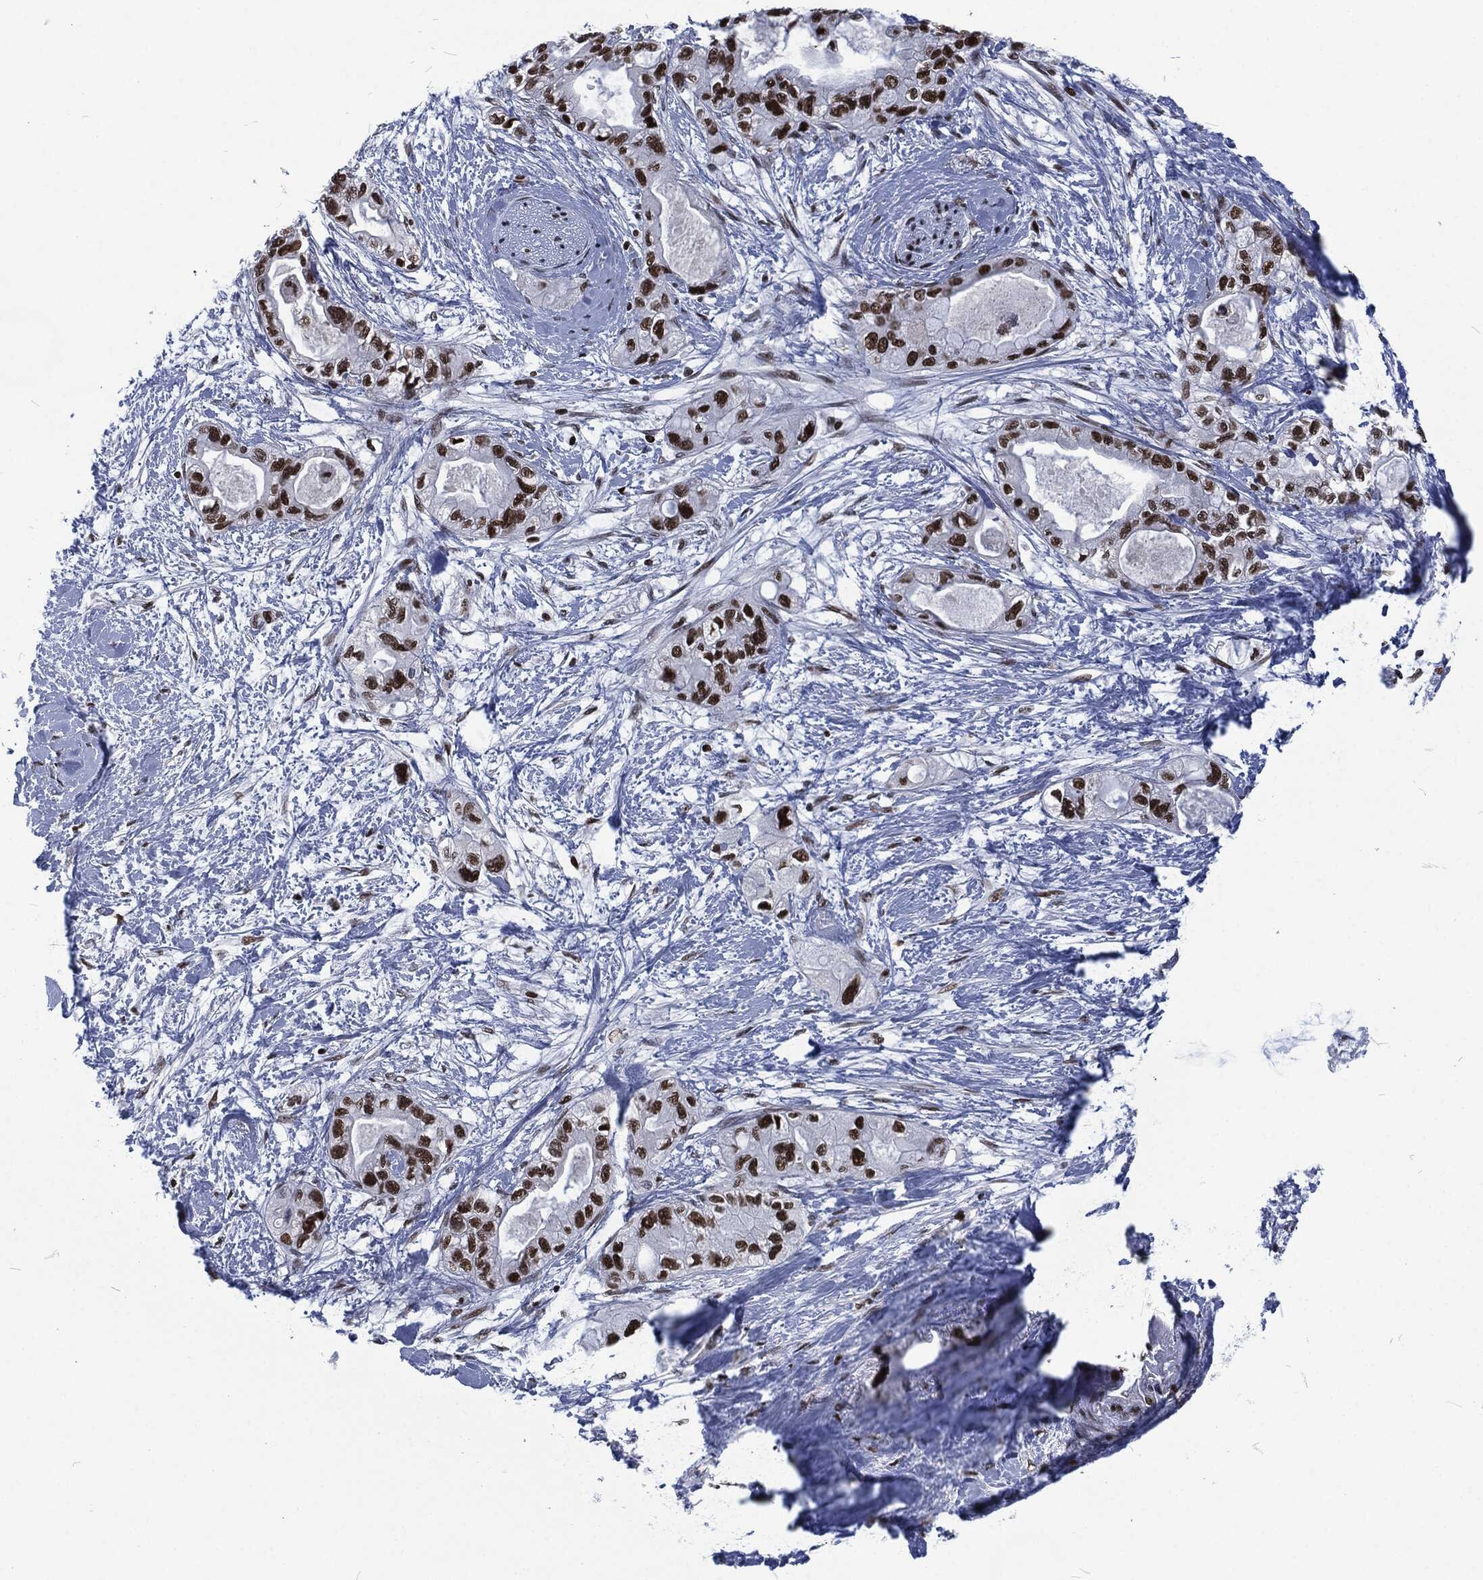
{"staining": {"intensity": "strong", "quantity": ">75%", "location": "nuclear"}, "tissue": "pancreatic cancer", "cell_type": "Tumor cells", "image_type": "cancer", "snomed": [{"axis": "morphology", "description": "Adenocarcinoma, NOS"}, {"axis": "topography", "description": "Pancreas"}], "caption": "About >75% of tumor cells in pancreatic cancer reveal strong nuclear protein staining as visualized by brown immunohistochemical staining.", "gene": "DCPS", "patient": {"sex": "female", "age": 56}}